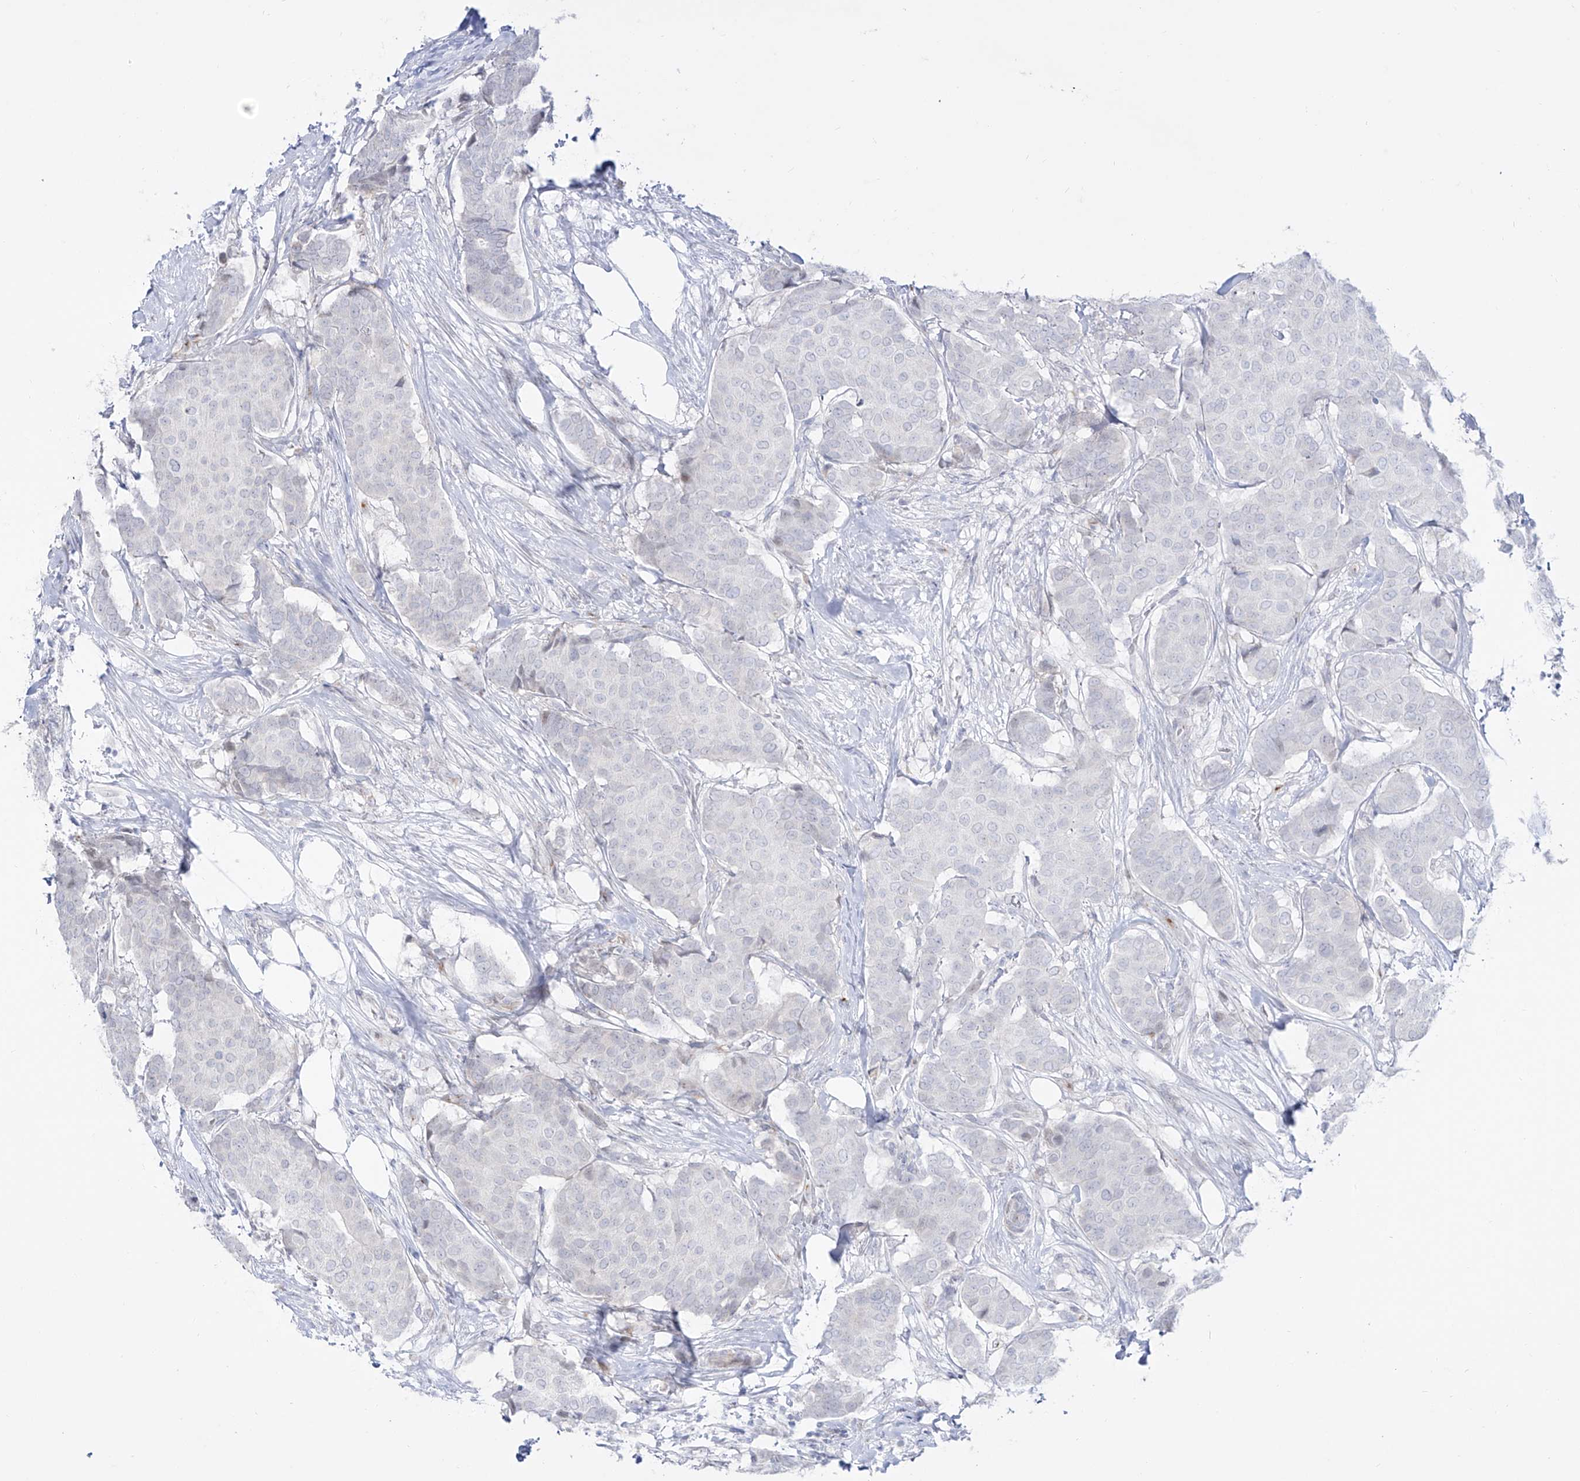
{"staining": {"intensity": "negative", "quantity": "none", "location": "none"}, "tissue": "breast cancer", "cell_type": "Tumor cells", "image_type": "cancer", "snomed": [{"axis": "morphology", "description": "Duct carcinoma"}, {"axis": "topography", "description": "Breast"}], "caption": "Tumor cells show no significant staining in breast cancer.", "gene": "ZNF180", "patient": {"sex": "female", "age": 75}}